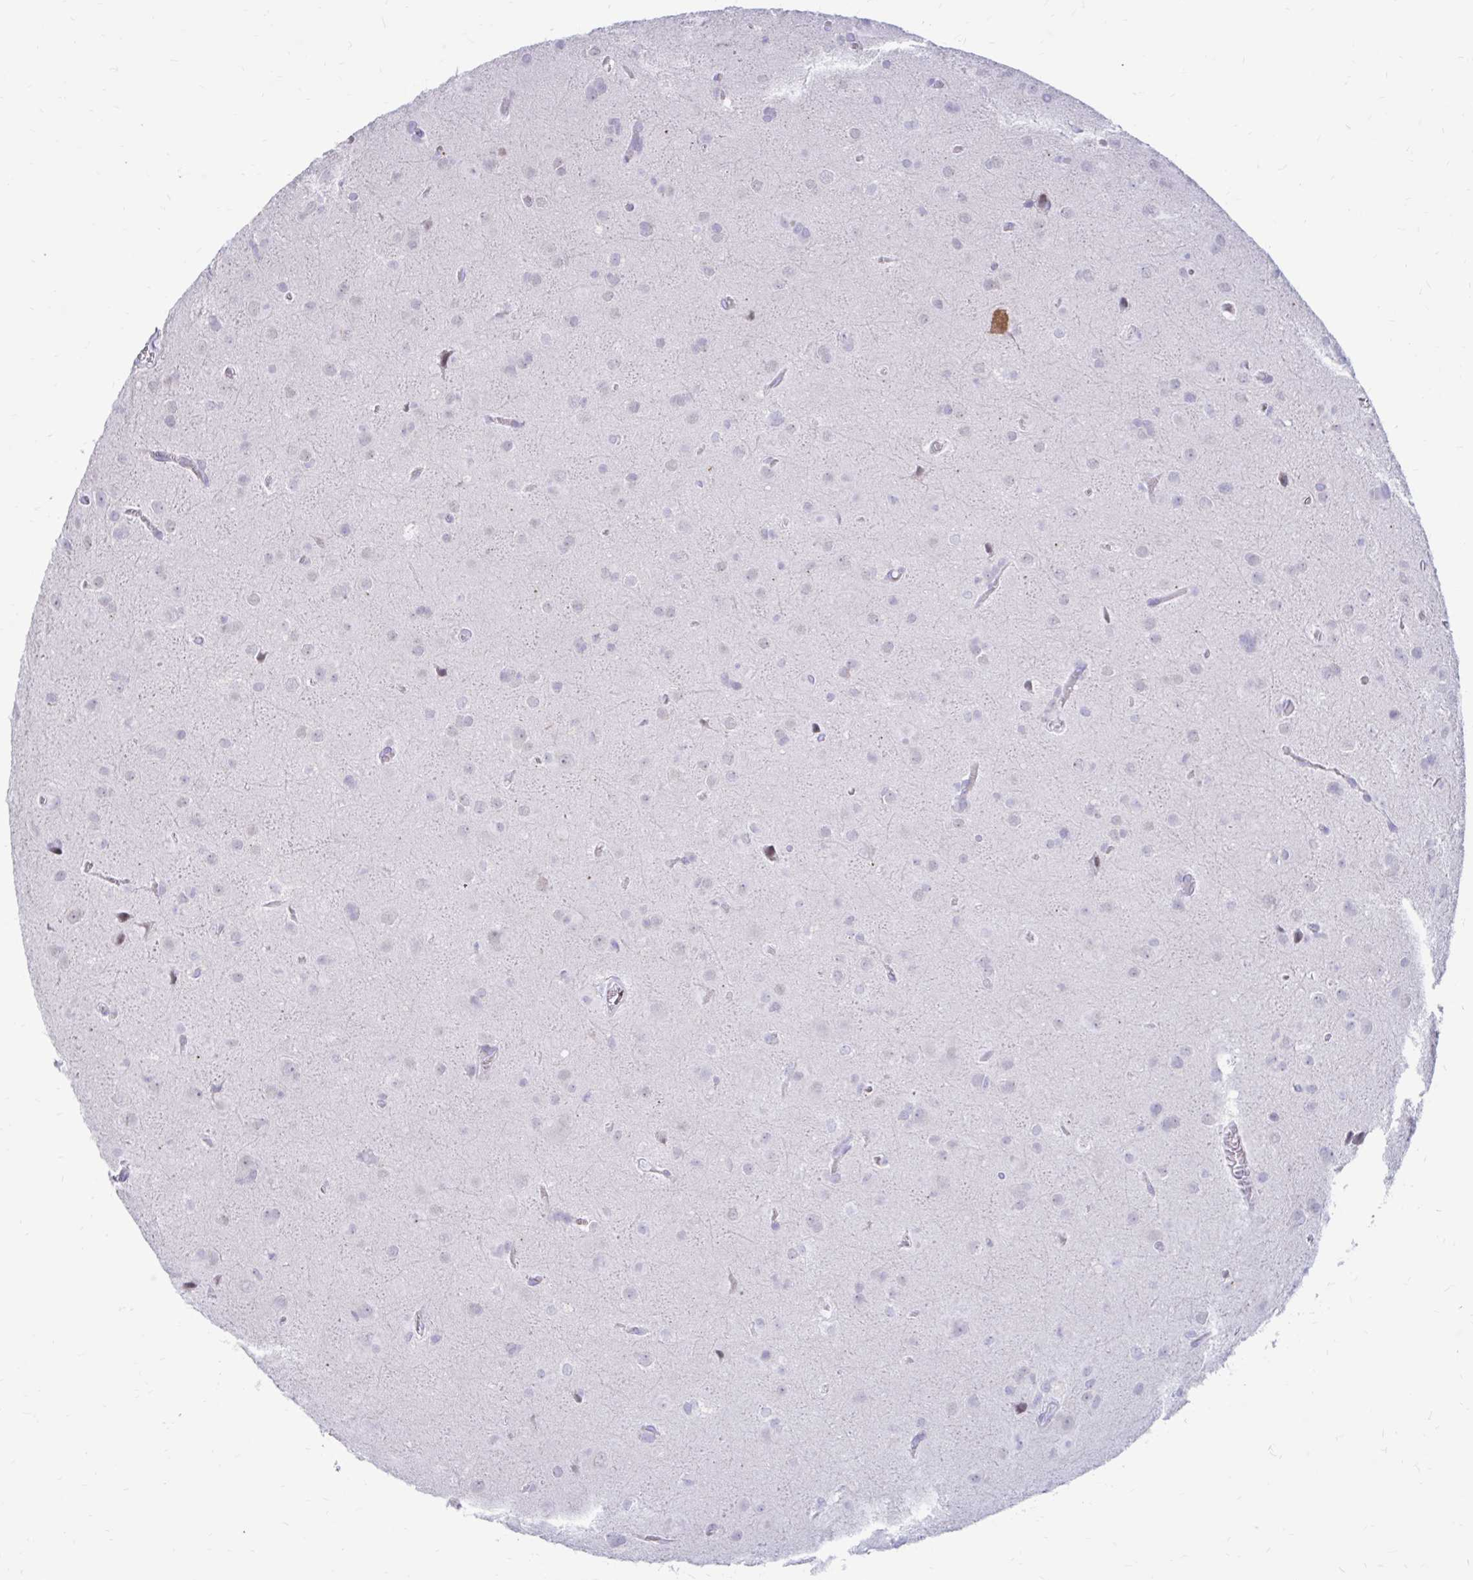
{"staining": {"intensity": "negative", "quantity": "none", "location": "none"}, "tissue": "glioma", "cell_type": "Tumor cells", "image_type": "cancer", "snomed": [{"axis": "morphology", "description": "Glioma, malignant, Low grade"}, {"axis": "topography", "description": "Brain"}], "caption": "Image shows no significant protein staining in tumor cells of glioma.", "gene": "IGSF5", "patient": {"sex": "male", "age": 58}}